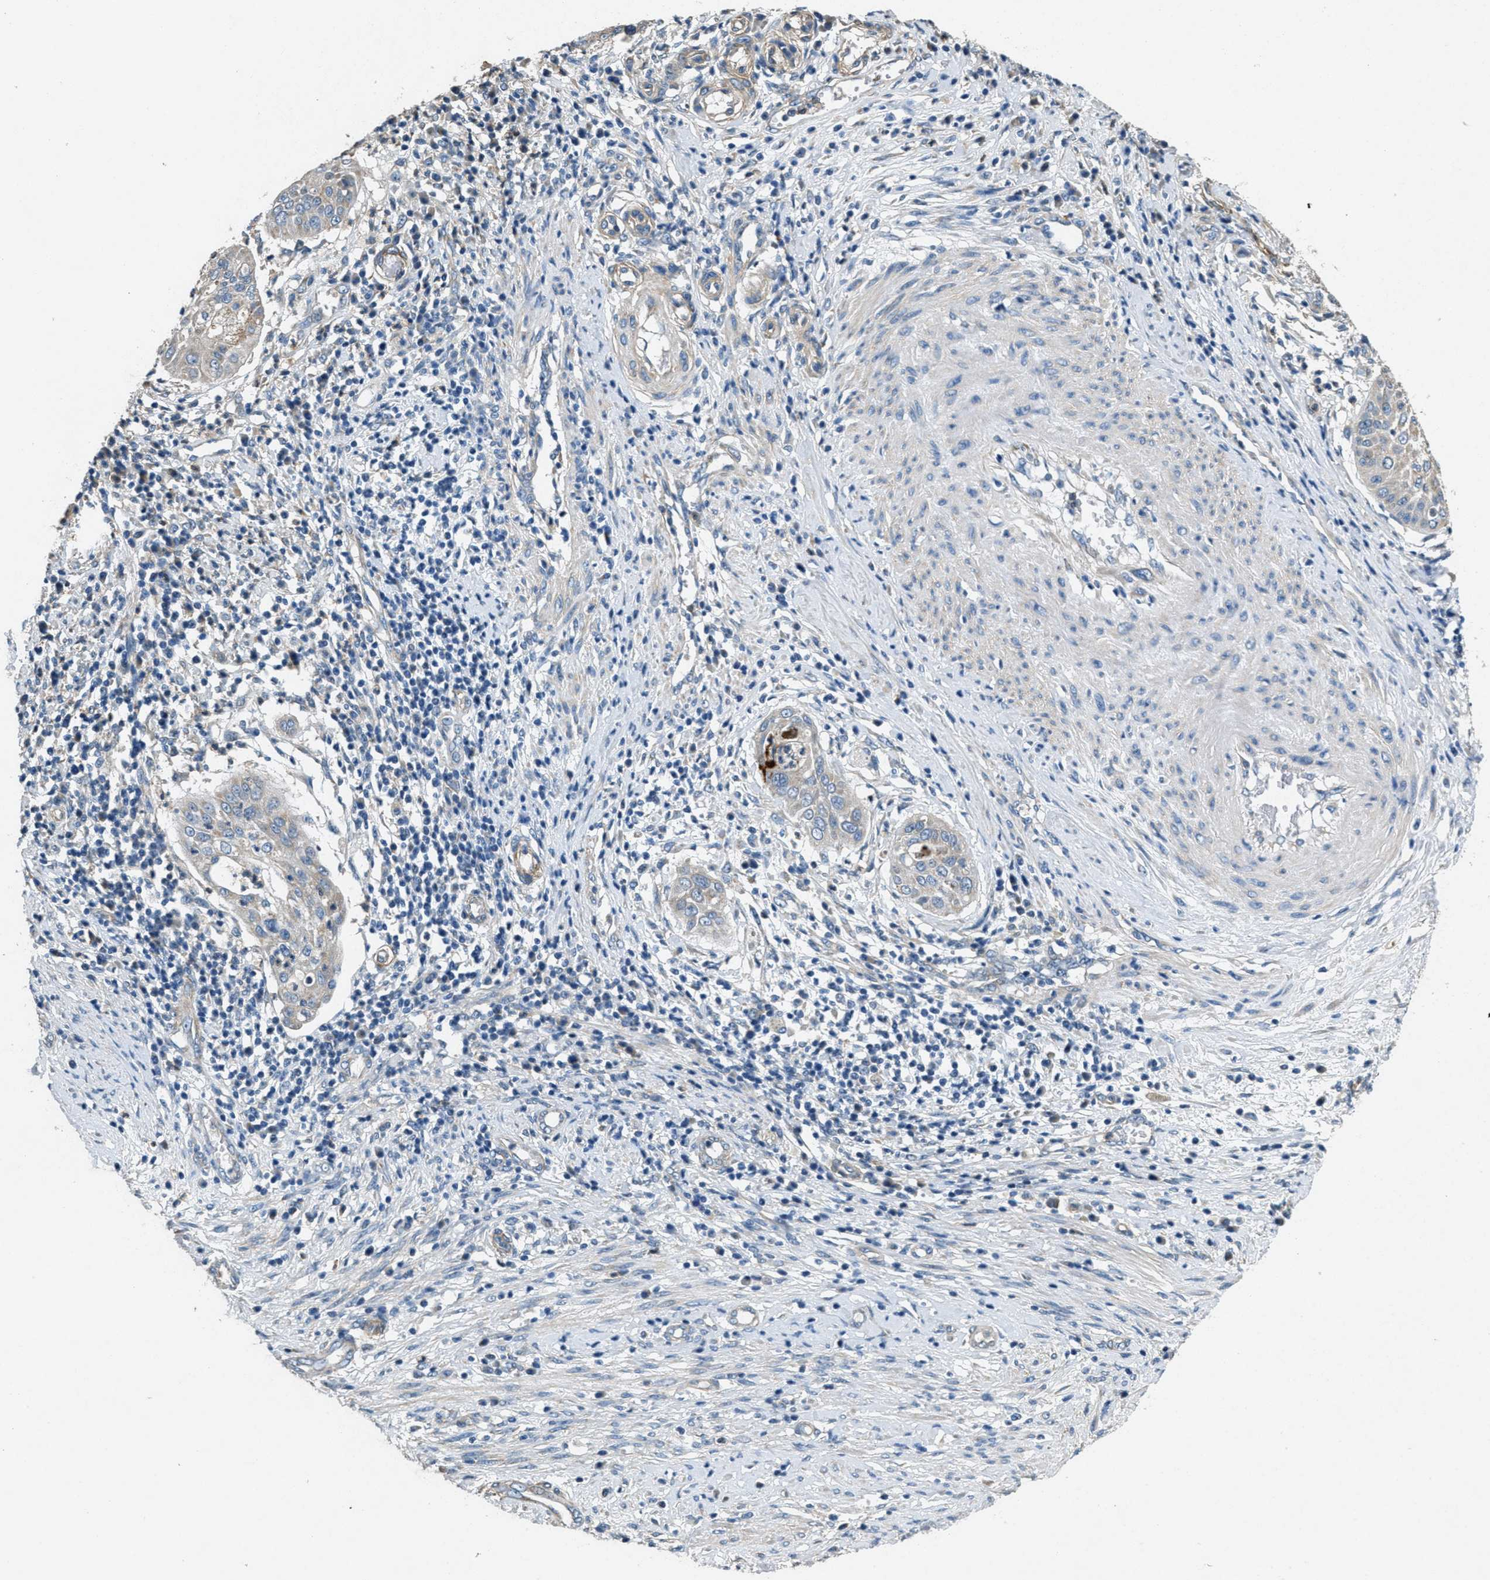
{"staining": {"intensity": "negative", "quantity": "none", "location": "none"}, "tissue": "cervical cancer", "cell_type": "Tumor cells", "image_type": "cancer", "snomed": [{"axis": "morphology", "description": "Normal tissue, NOS"}, {"axis": "morphology", "description": "Squamous cell carcinoma, NOS"}, {"axis": "topography", "description": "Cervix"}], "caption": "A histopathology image of cervical cancer (squamous cell carcinoma) stained for a protein shows no brown staining in tumor cells.", "gene": "TOMM70", "patient": {"sex": "female", "age": 39}}